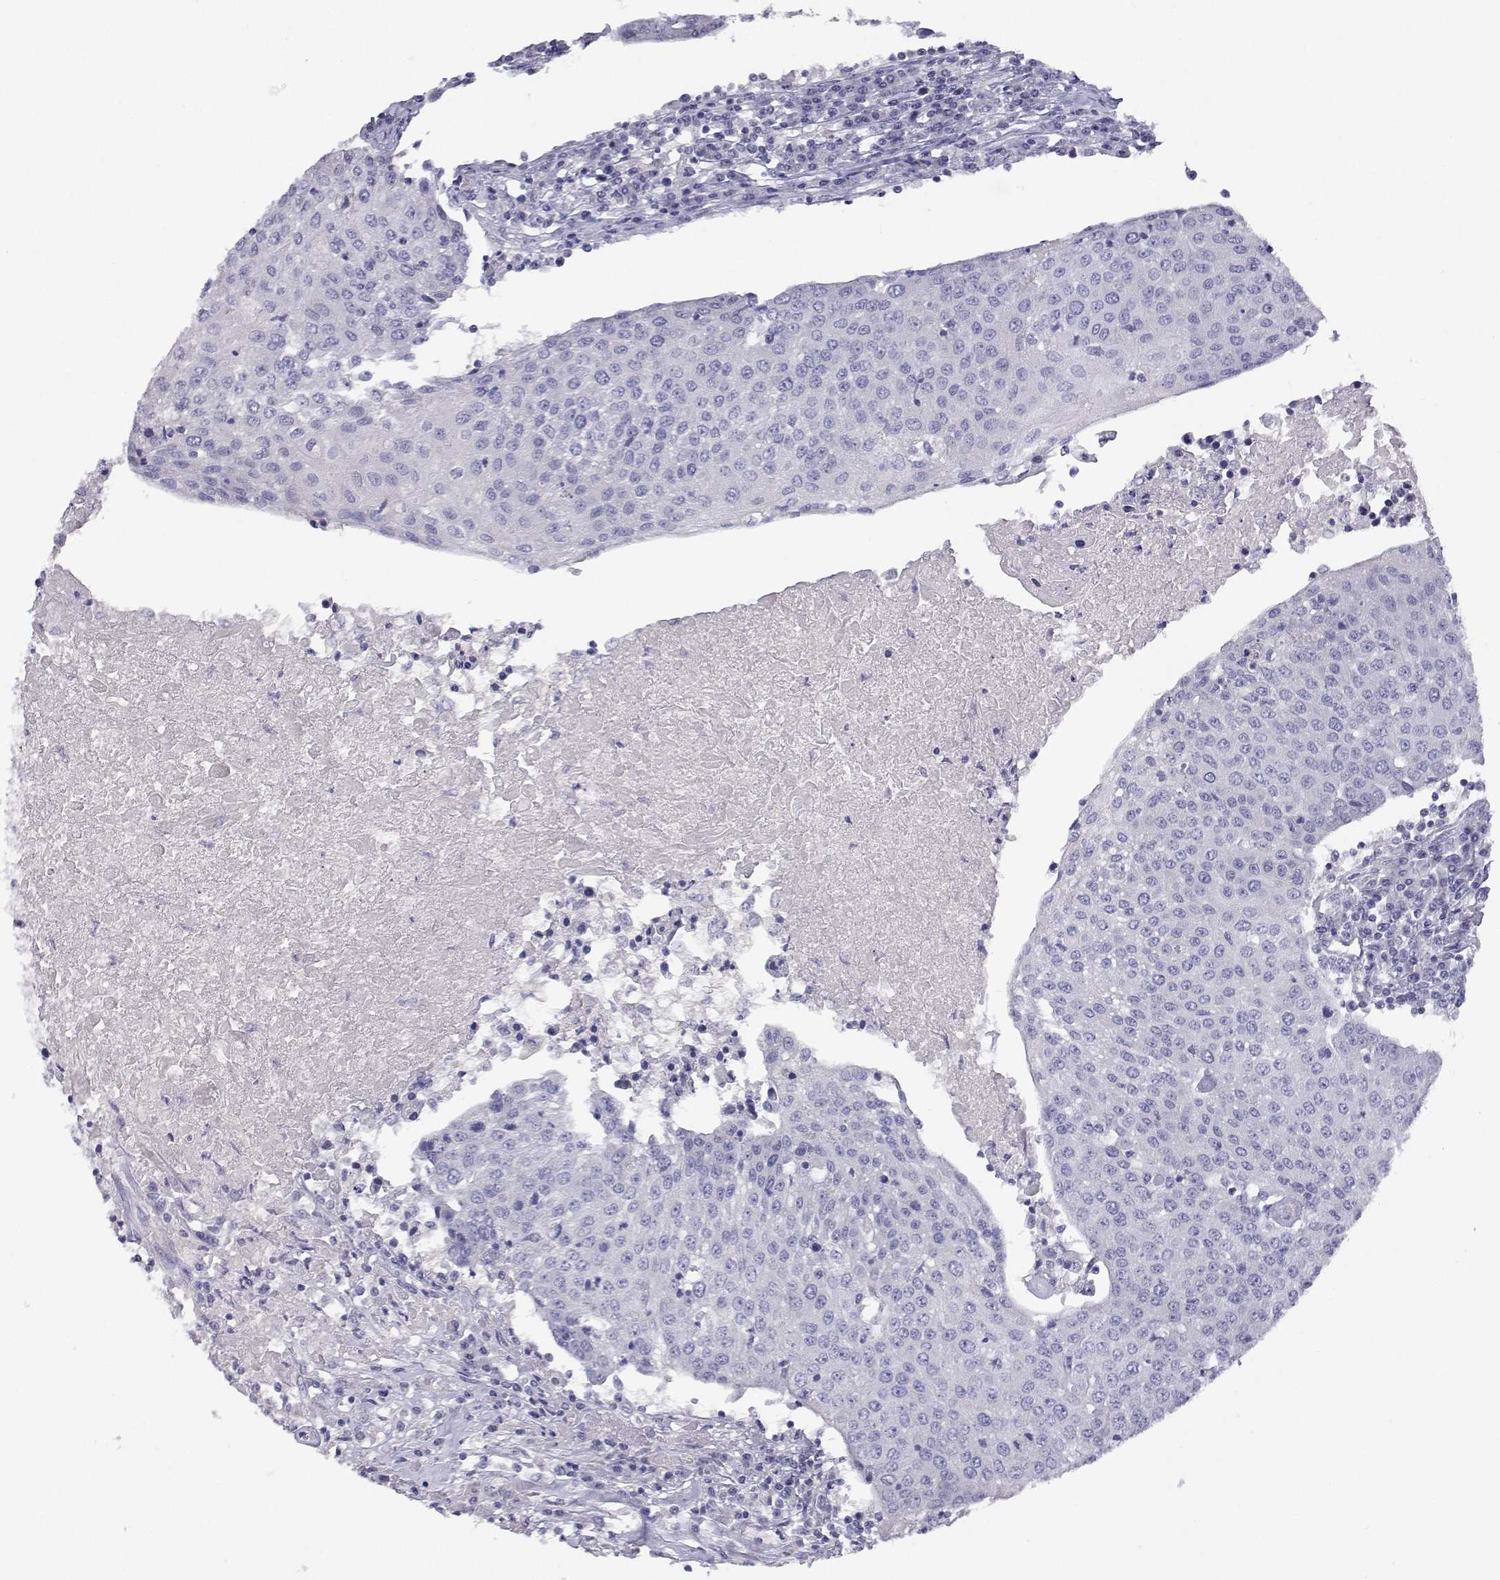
{"staining": {"intensity": "negative", "quantity": "none", "location": "none"}, "tissue": "urothelial cancer", "cell_type": "Tumor cells", "image_type": "cancer", "snomed": [{"axis": "morphology", "description": "Urothelial carcinoma, High grade"}, {"axis": "topography", "description": "Urinary bladder"}], "caption": "Urothelial cancer was stained to show a protein in brown. There is no significant expression in tumor cells.", "gene": "ANKRD65", "patient": {"sex": "female", "age": 85}}